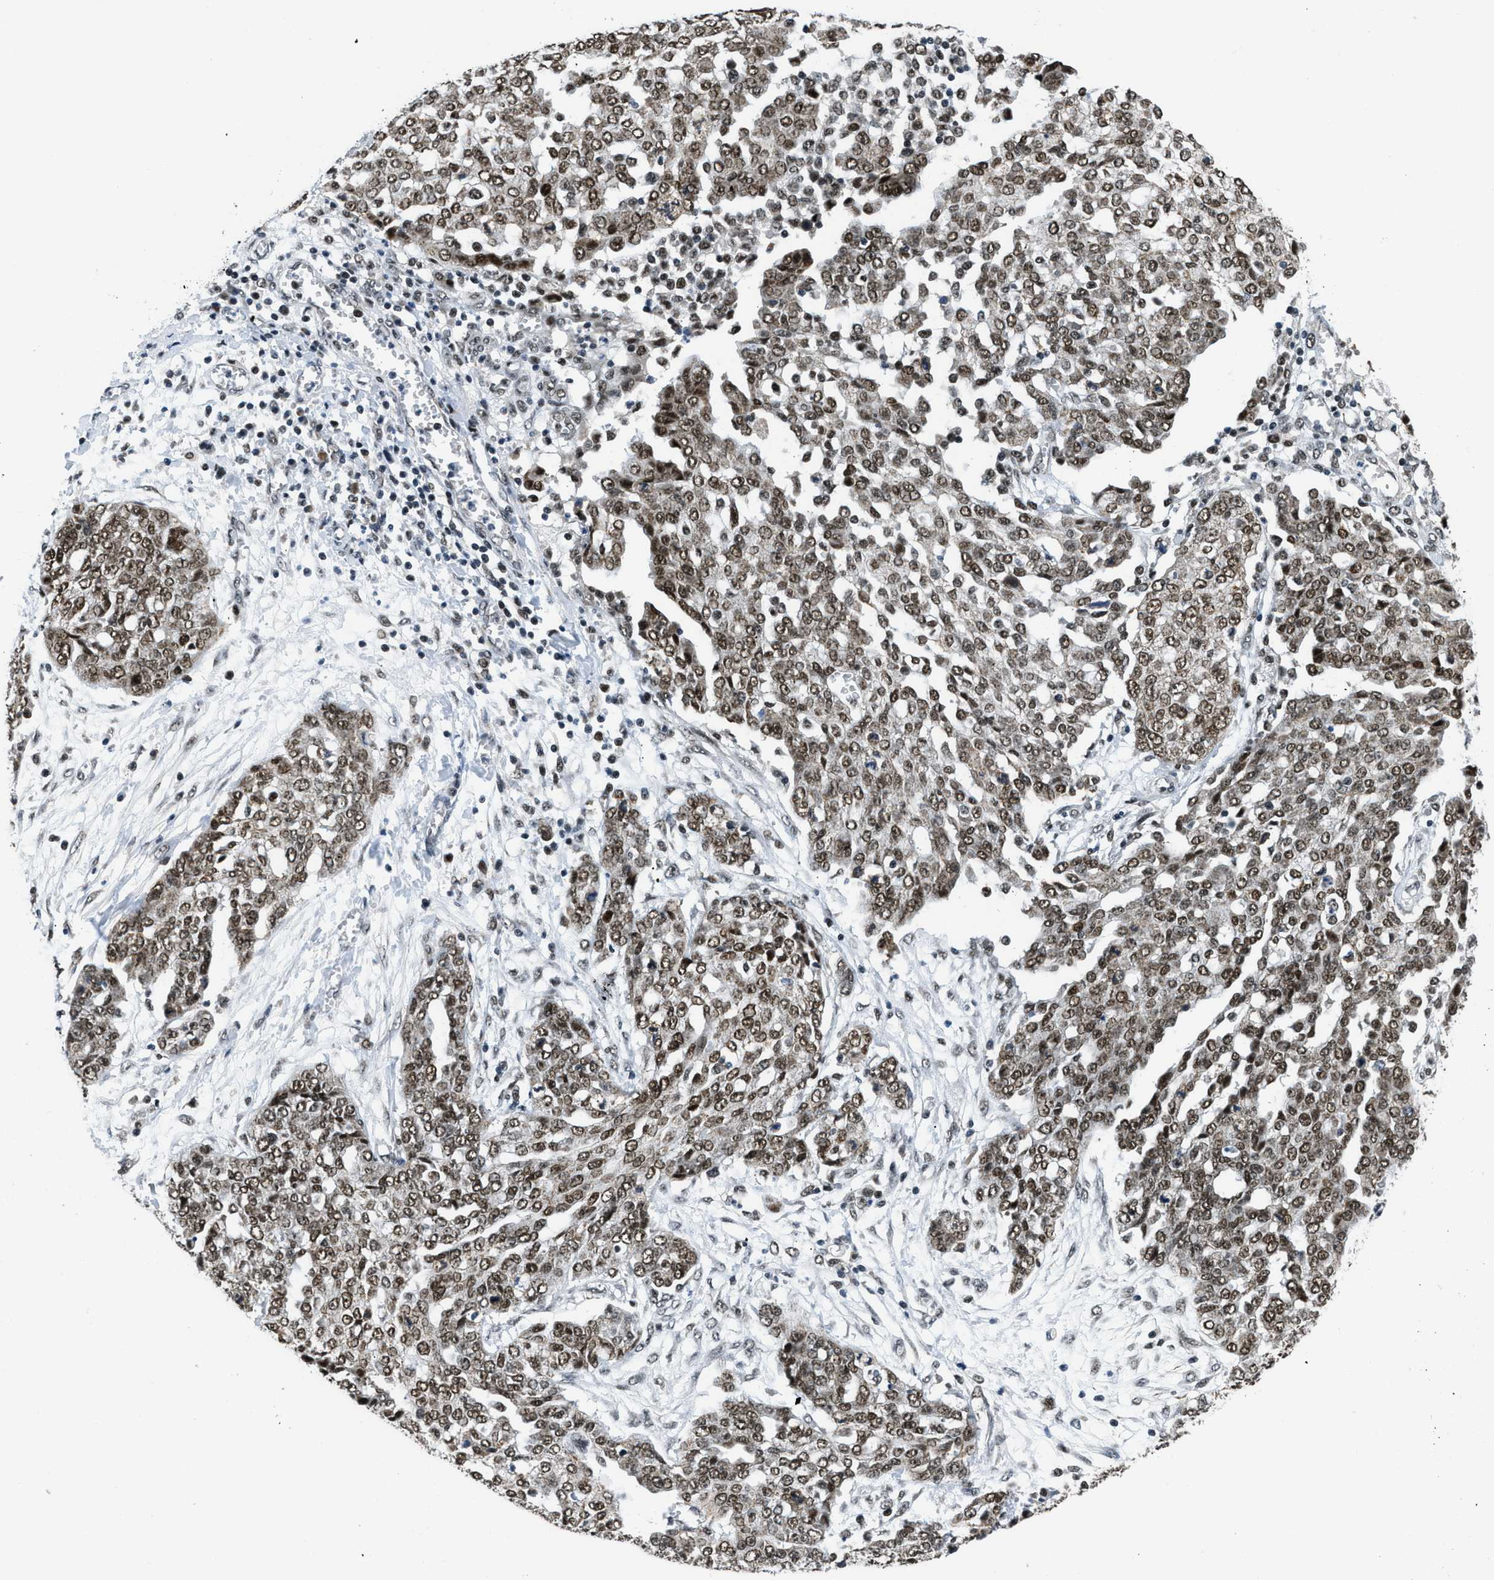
{"staining": {"intensity": "moderate", "quantity": ">75%", "location": "nuclear"}, "tissue": "ovarian cancer", "cell_type": "Tumor cells", "image_type": "cancer", "snomed": [{"axis": "morphology", "description": "Cystadenocarcinoma, serous, NOS"}, {"axis": "topography", "description": "Soft tissue"}, {"axis": "topography", "description": "Ovary"}], "caption": "Human serous cystadenocarcinoma (ovarian) stained for a protein (brown) exhibits moderate nuclear positive positivity in about >75% of tumor cells.", "gene": "KDM3B", "patient": {"sex": "female", "age": 57}}